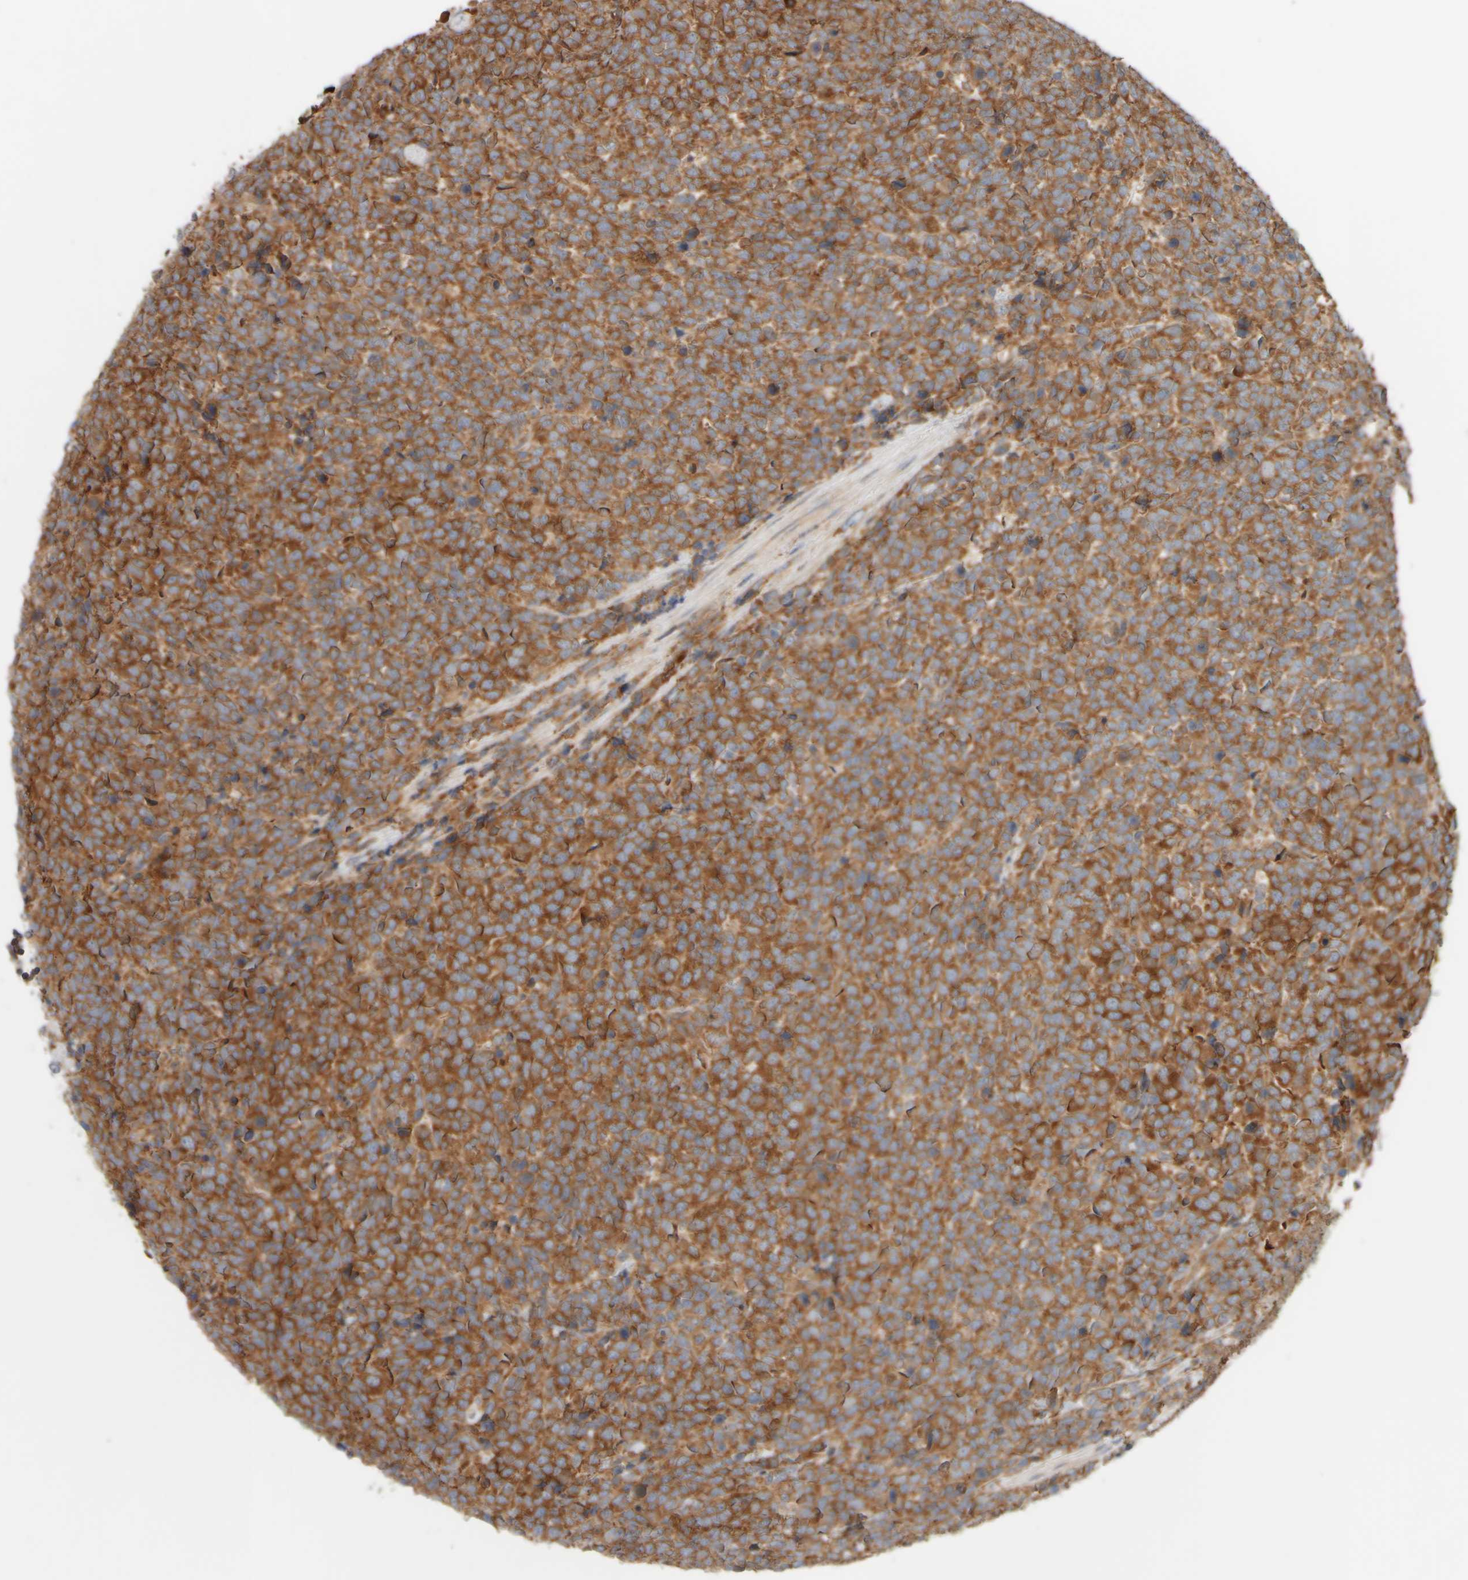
{"staining": {"intensity": "strong", "quantity": ">75%", "location": "cytoplasmic/membranous"}, "tissue": "urothelial cancer", "cell_type": "Tumor cells", "image_type": "cancer", "snomed": [{"axis": "morphology", "description": "Urothelial carcinoma, High grade"}, {"axis": "topography", "description": "Urinary bladder"}], "caption": "Urothelial cancer was stained to show a protein in brown. There is high levels of strong cytoplasmic/membranous staining in approximately >75% of tumor cells.", "gene": "EIF2B3", "patient": {"sex": "female", "age": 82}}